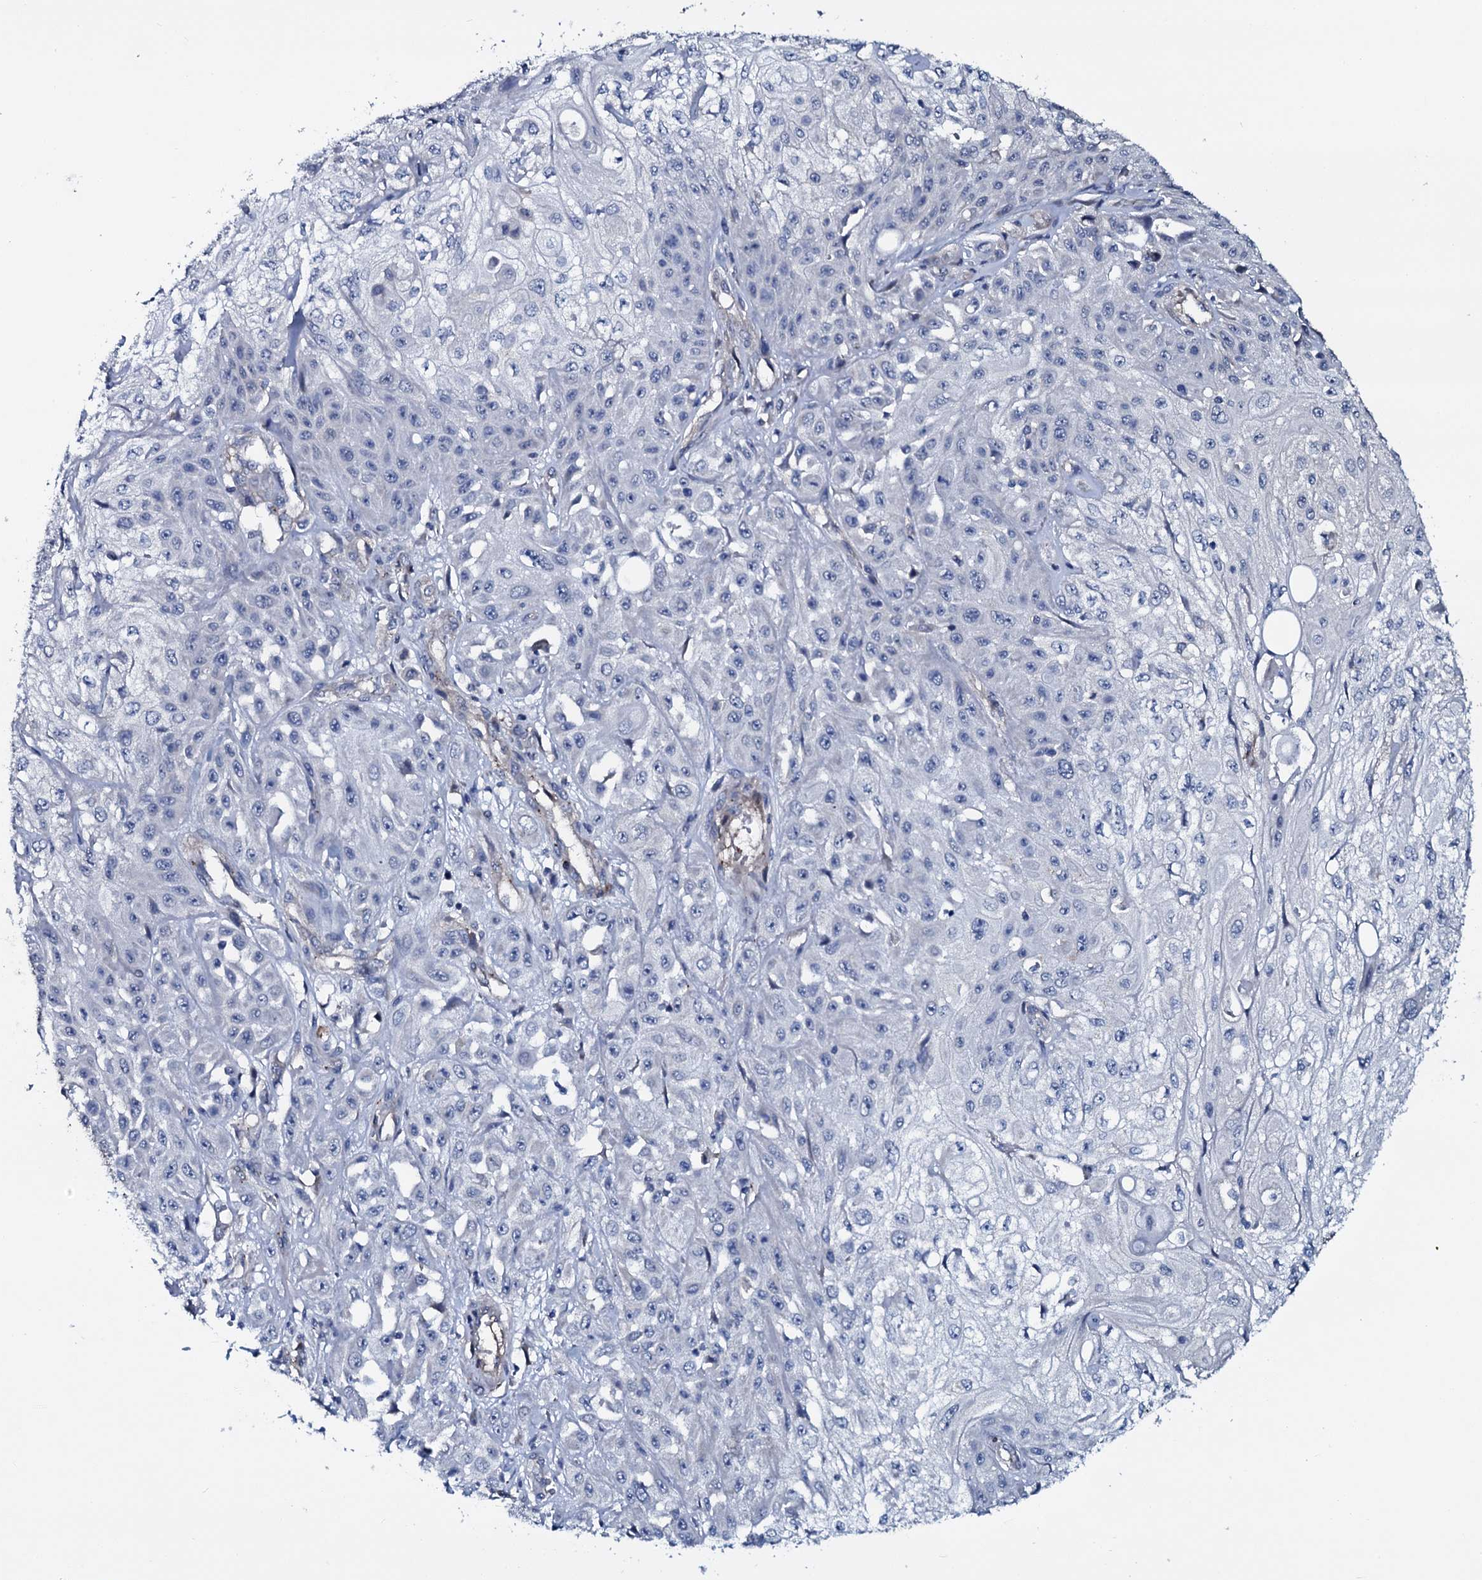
{"staining": {"intensity": "negative", "quantity": "none", "location": "none"}, "tissue": "skin cancer", "cell_type": "Tumor cells", "image_type": "cancer", "snomed": [{"axis": "morphology", "description": "Squamous cell carcinoma, NOS"}, {"axis": "morphology", "description": "Squamous cell carcinoma, metastatic, NOS"}, {"axis": "topography", "description": "Skin"}, {"axis": "topography", "description": "Lymph node"}], "caption": "Squamous cell carcinoma (skin) was stained to show a protein in brown. There is no significant staining in tumor cells.", "gene": "IL12B", "patient": {"sex": "male", "age": 75}}